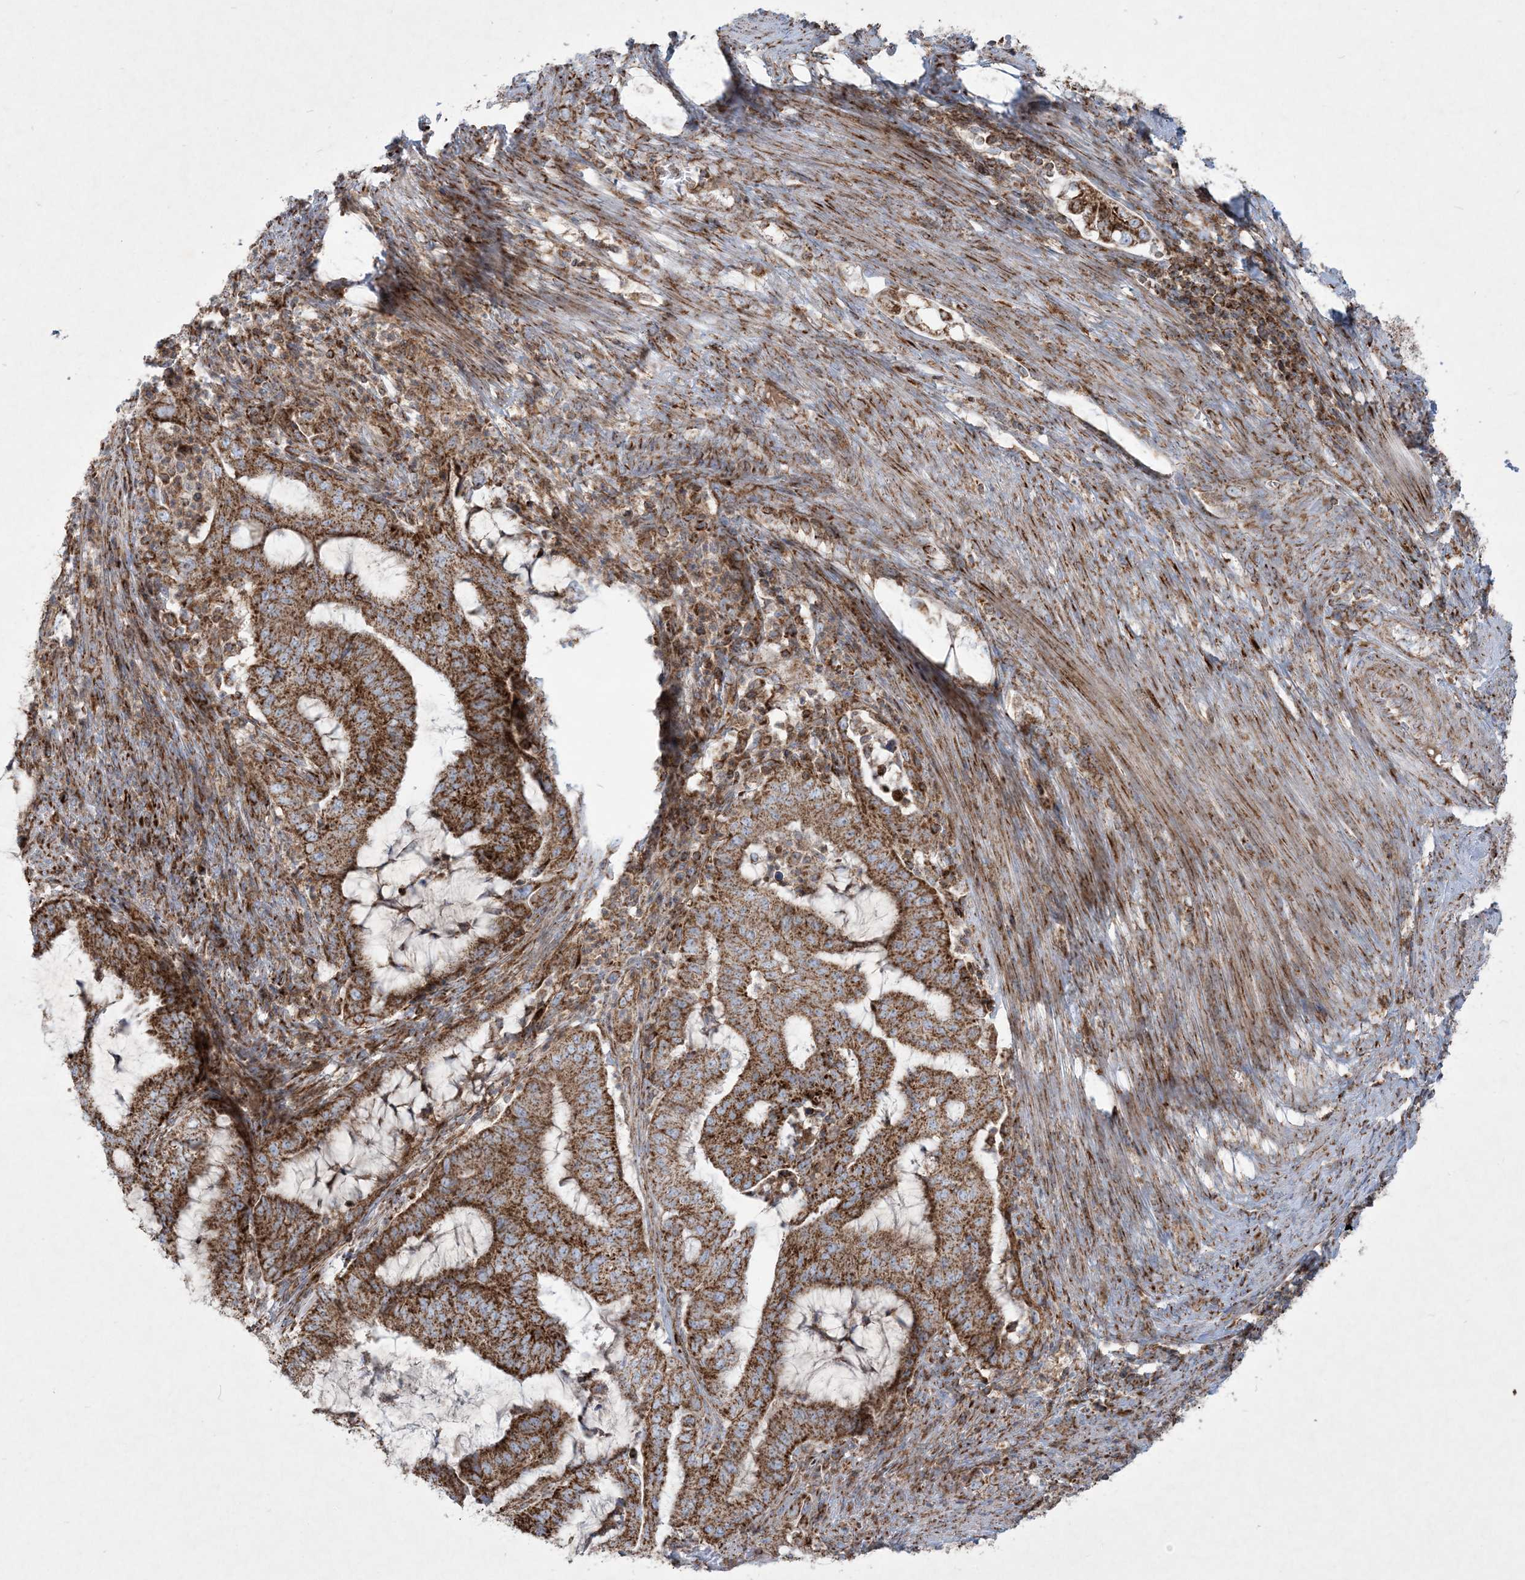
{"staining": {"intensity": "strong", "quantity": ">75%", "location": "cytoplasmic/membranous"}, "tissue": "endometrial cancer", "cell_type": "Tumor cells", "image_type": "cancer", "snomed": [{"axis": "morphology", "description": "Adenocarcinoma, NOS"}, {"axis": "topography", "description": "Endometrium"}], "caption": "Immunohistochemical staining of endometrial adenocarcinoma demonstrates strong cytoplasmic/membranous protein positivity in about >75% of tumor cells. (DAB IHC with brightfield microscopy, high magnification).", "gene": "BEND4", "patient": {"sex": "female", "age": 51}}